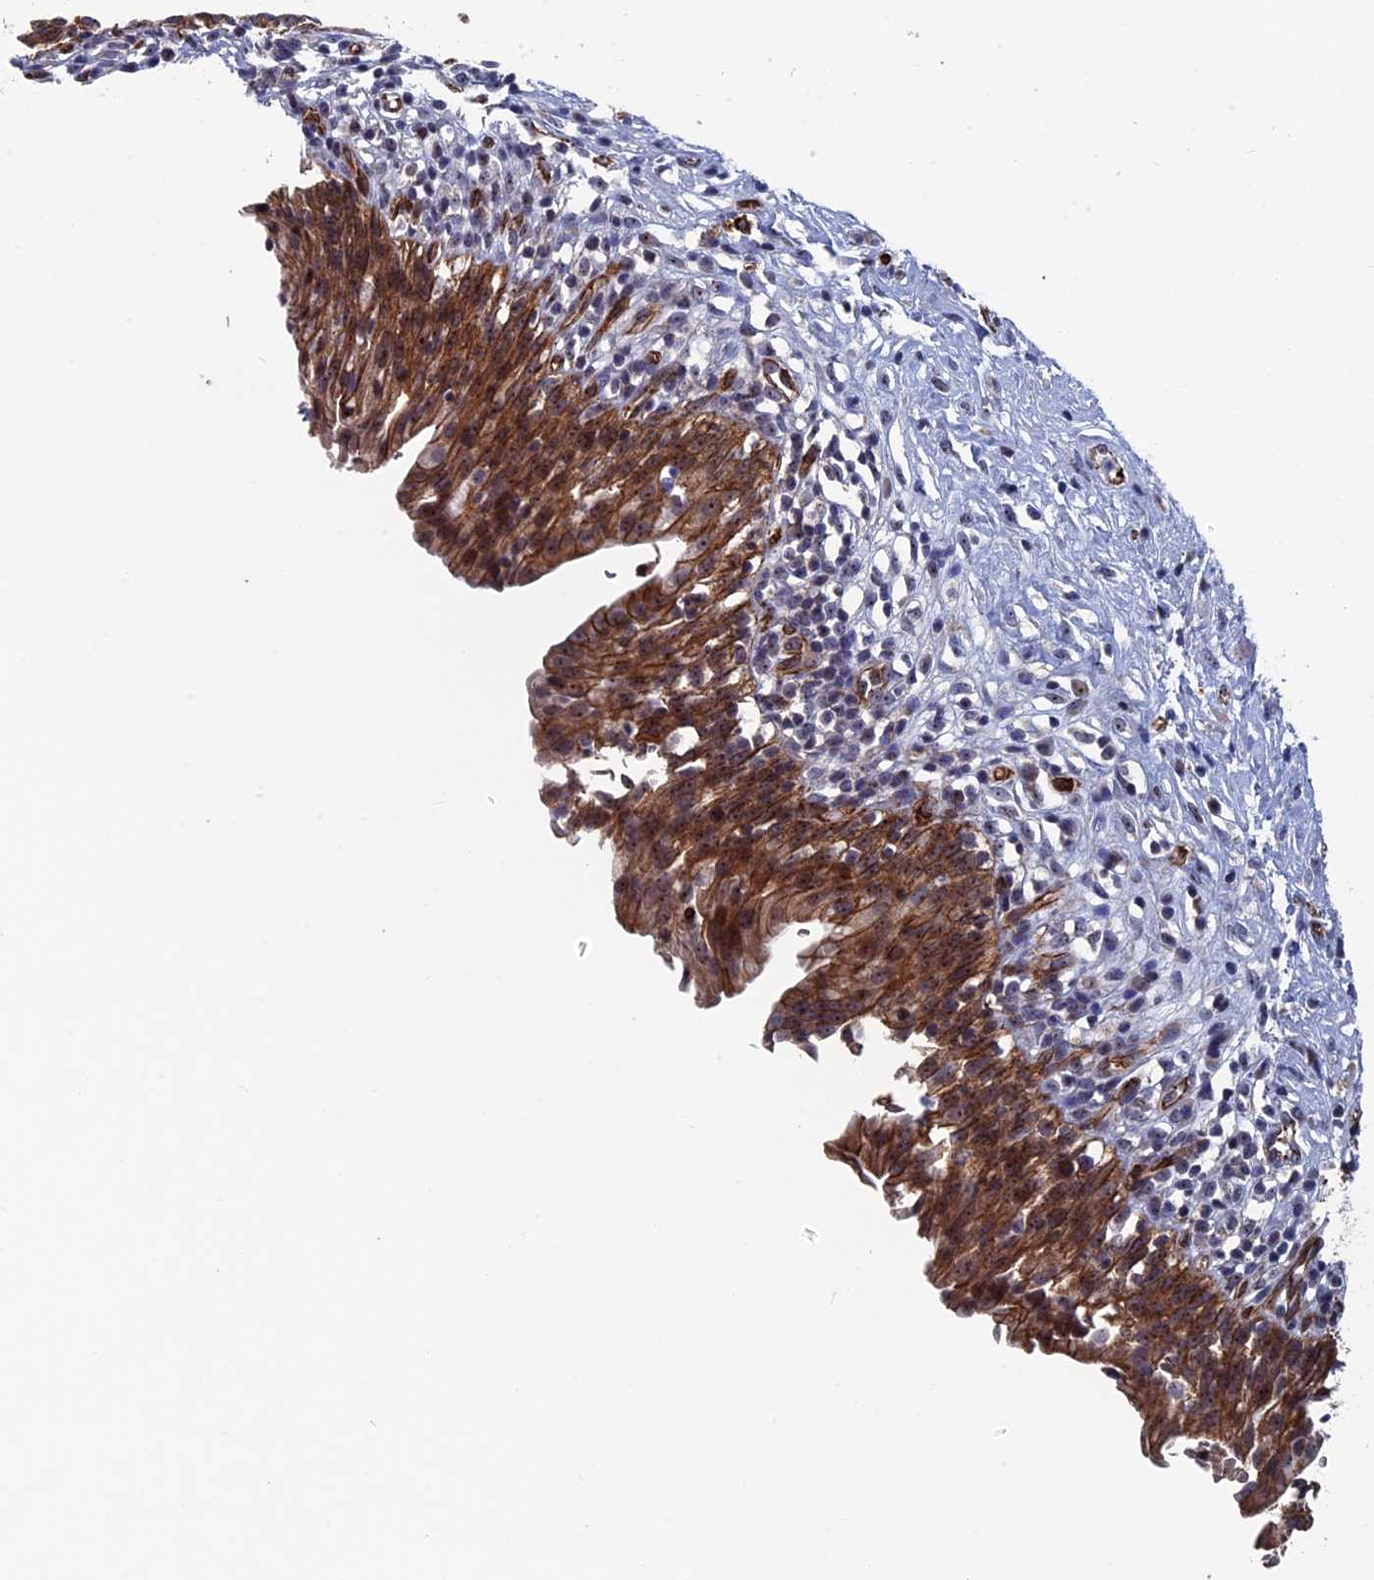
{"staining": {"intensity": "strong", "quantity": ">75%", "location": "cytoplasmic/membranous"}, "tissue": "urinary bladder", "cell_type": "Urothelial cells", "image_type": "normal", "snomed": [{"axis": "morphology", "description": "Normal tissue, NOS"}, {"axis": "morphology", "description": "Inflammation, NOS"}, {"axis": "topography", "description": "Urinary bladder"}], "caption": "Brown immunohistochemical staining in unremarkable human urinary bladder demonstrates strong cytoplasmic/membranous expression in approximately >75% of urothelial cells.", "gene": "EXOSC9", "patient": {"sex": "male", "age": 63}}